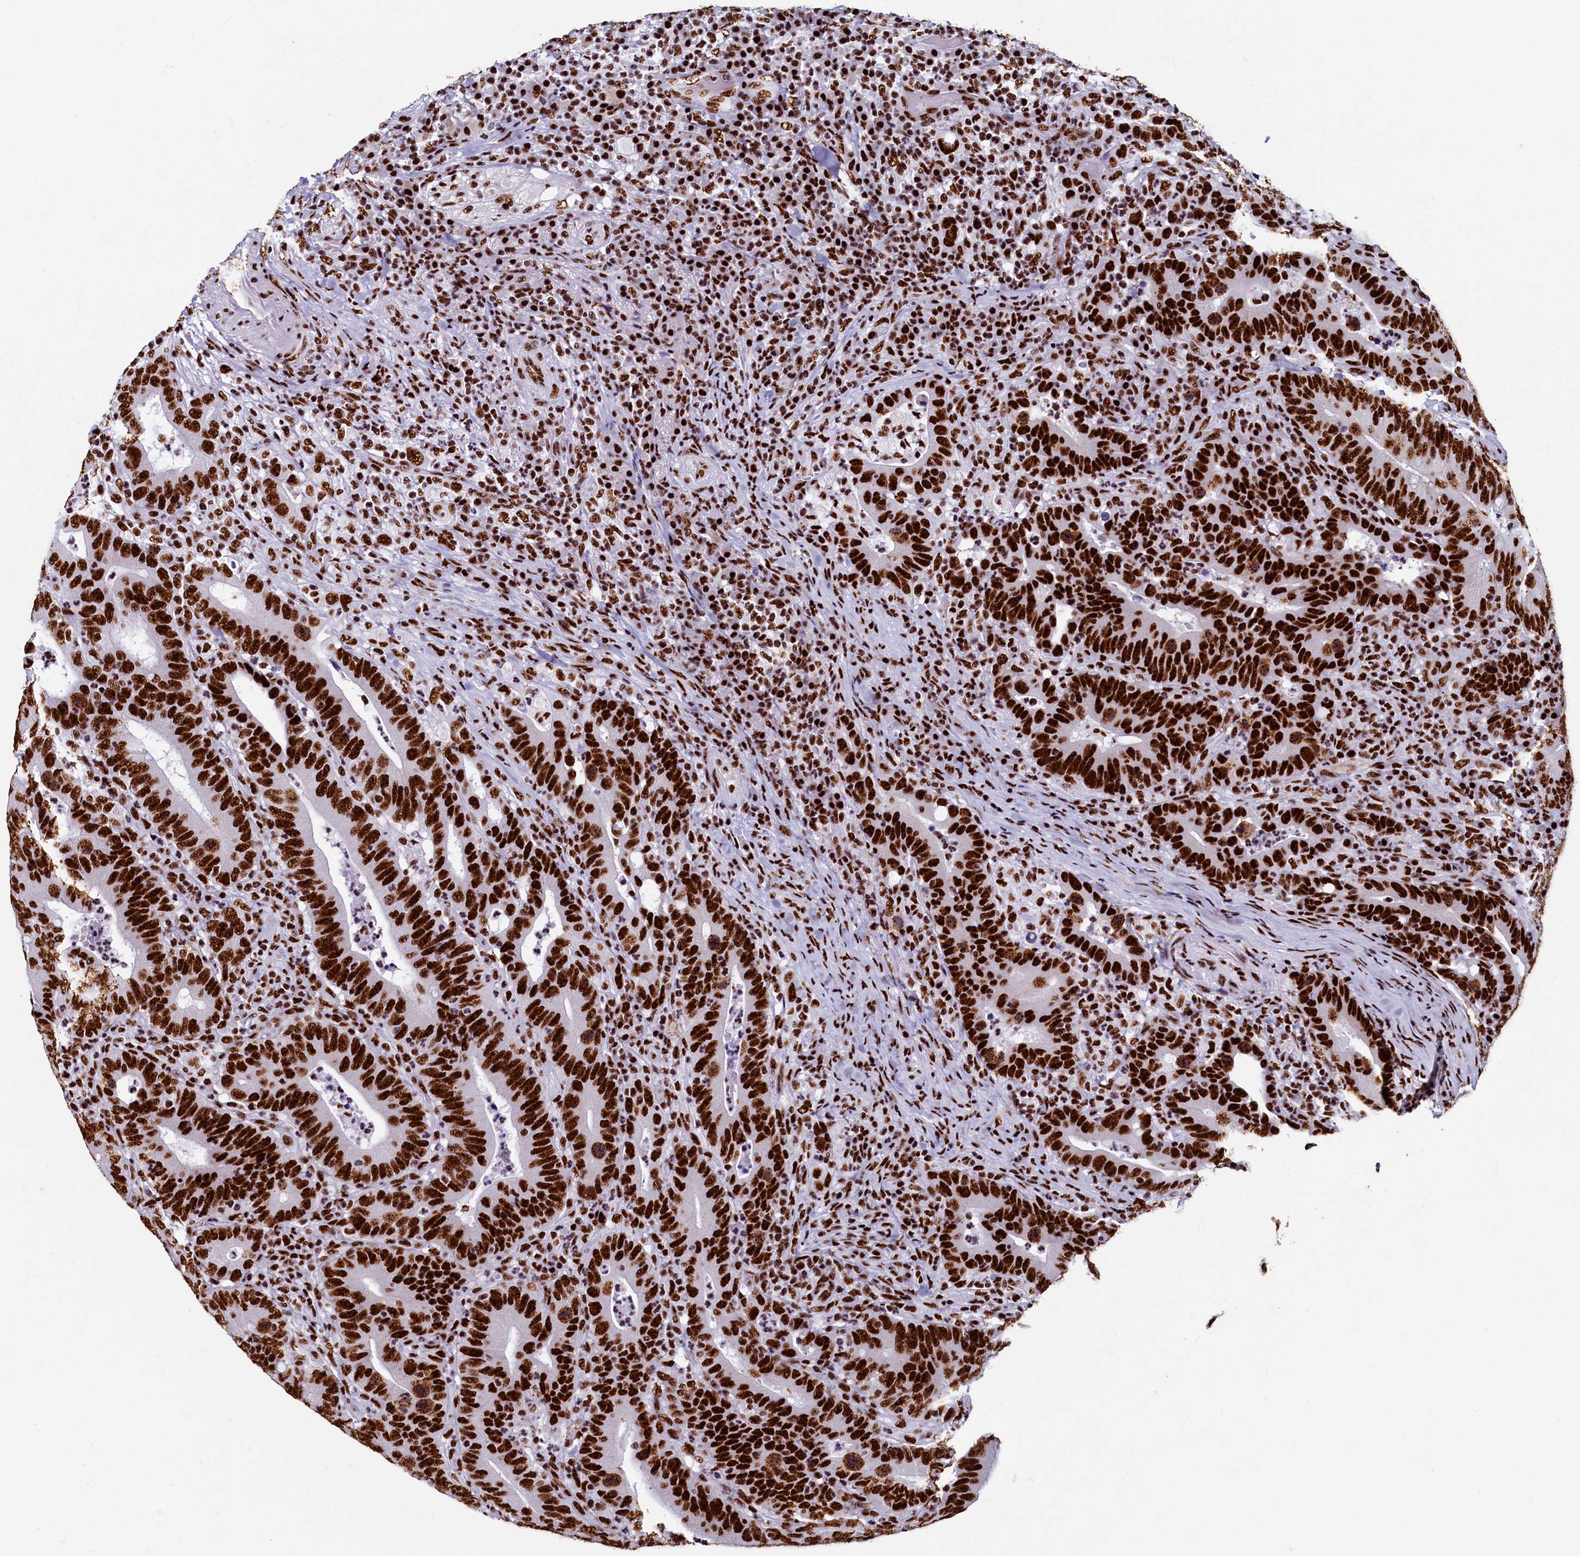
{"staining": {"intensity": "strong", "quantity": ">75%", "location": "nuclear"}, "tissue": "colorectal cancer", "cell_type": "Tumor cells", "image_type": "cancer", "snomed": [{"axis": "morphology", "description": "Adenocarcinoma, NOS"}, {"axis": "topography", "description": "Colon"}], "caption": "Tumor cells reveal strong nuclear positivity in approximately >75% of cells in colorectal cancer. (DAB (3,3'-diaminobenzidine) IHC, brown staining for protein, blue staining for nuclei).", "gene": "SRRM2", "patient": {"sex": "female", "age": 66}}